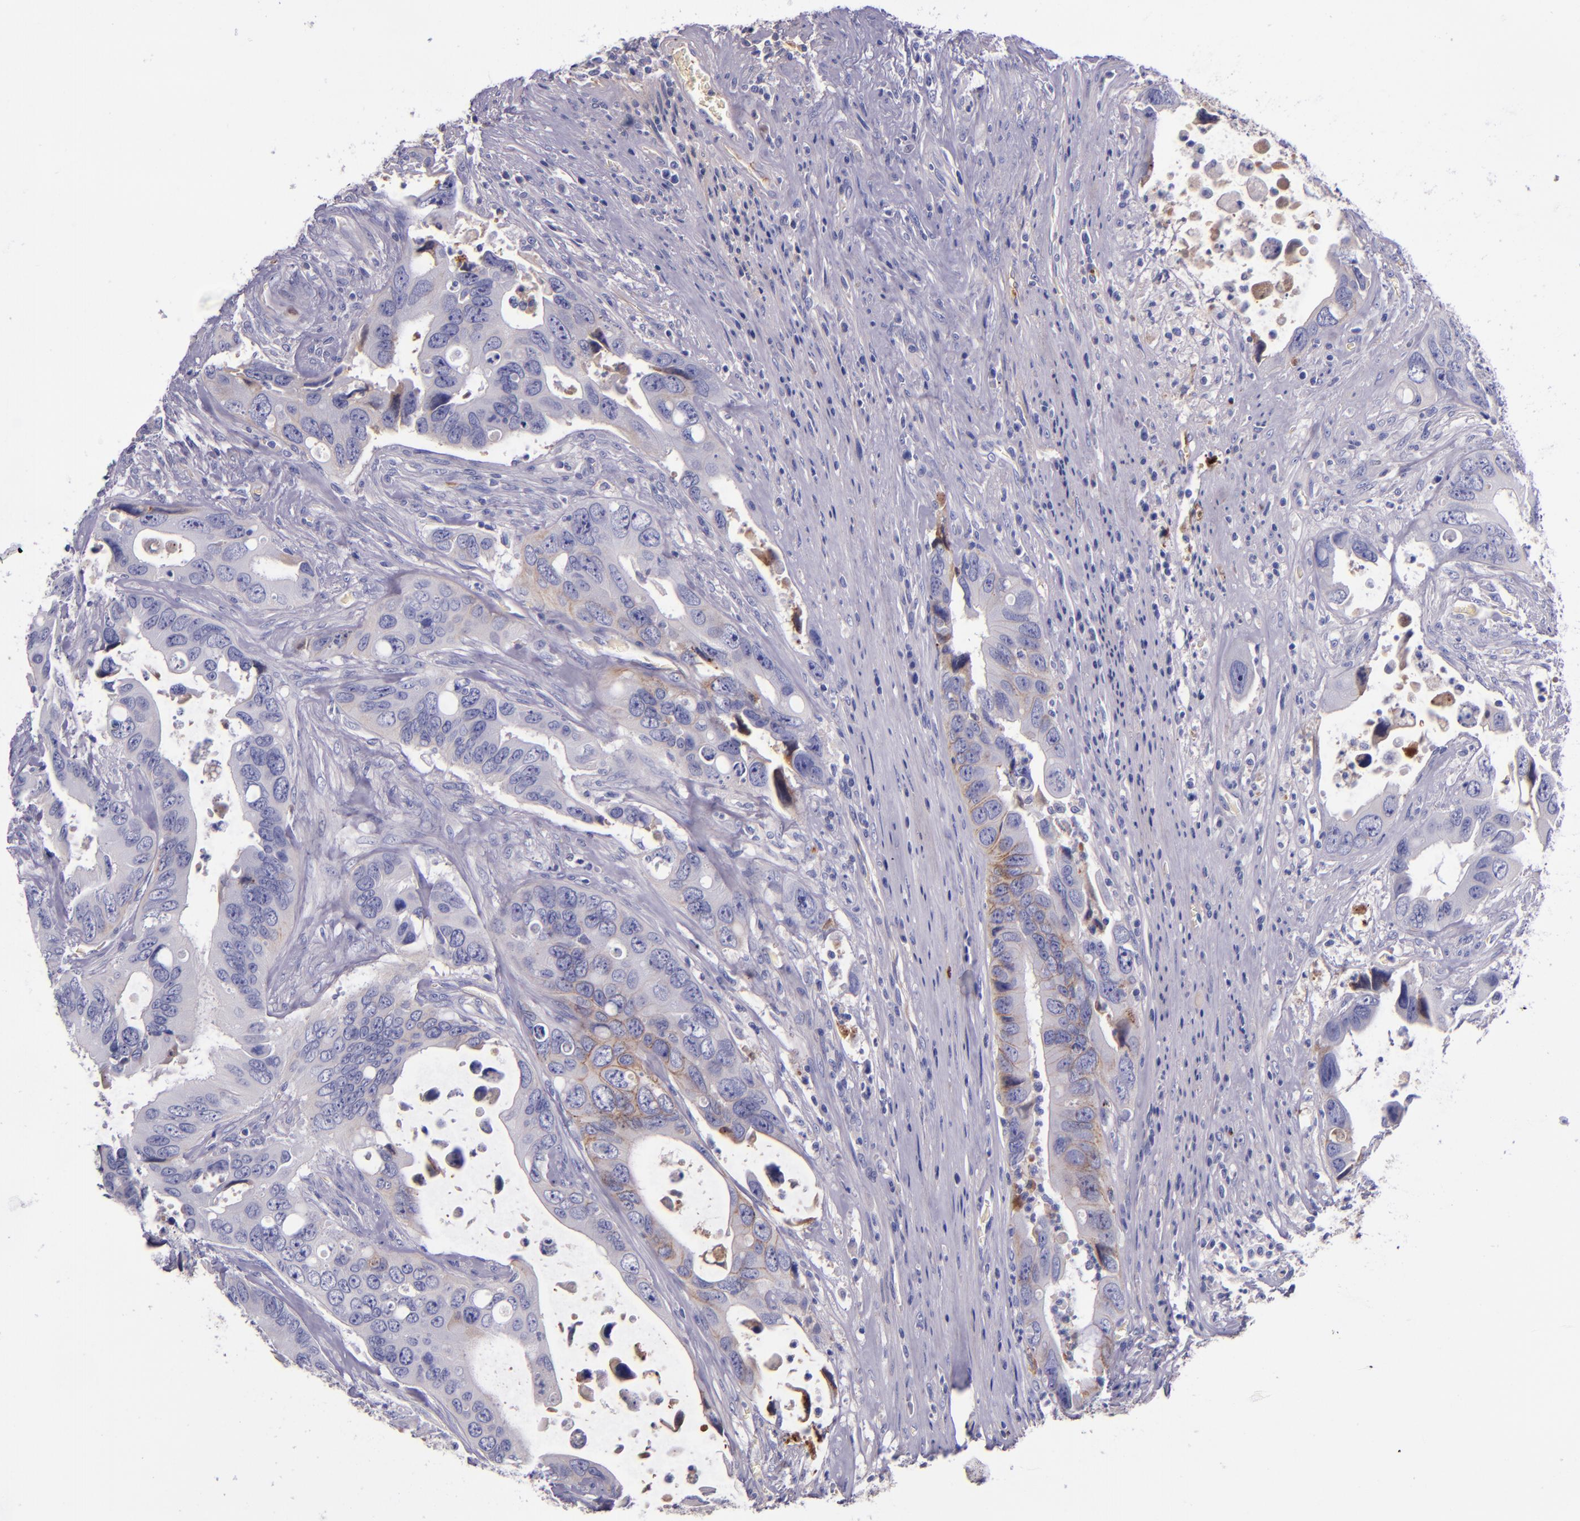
{"staining": {"intensity": "moderate", "quantity": "<25%", "location": "cytoplasmic/membranous"}, "tissue": "colorectal cancer", "cell_type": "Tumor cells", "image_type": "cancer", "snomed": [{"axis": "morphology", "description": "Adenocarcinoma, NOS"}, {"axis": "topography", "description": "Rectum"}], "caption": "About <25% of tumor cells in human colorectal adenocarcinoma exhibit moderate cytoplasmic/membranous protein positivity as visualized by brown immunohistochemical staining.", "gene": "KNG1", "patient": {"sex": "male", "age": 70}}